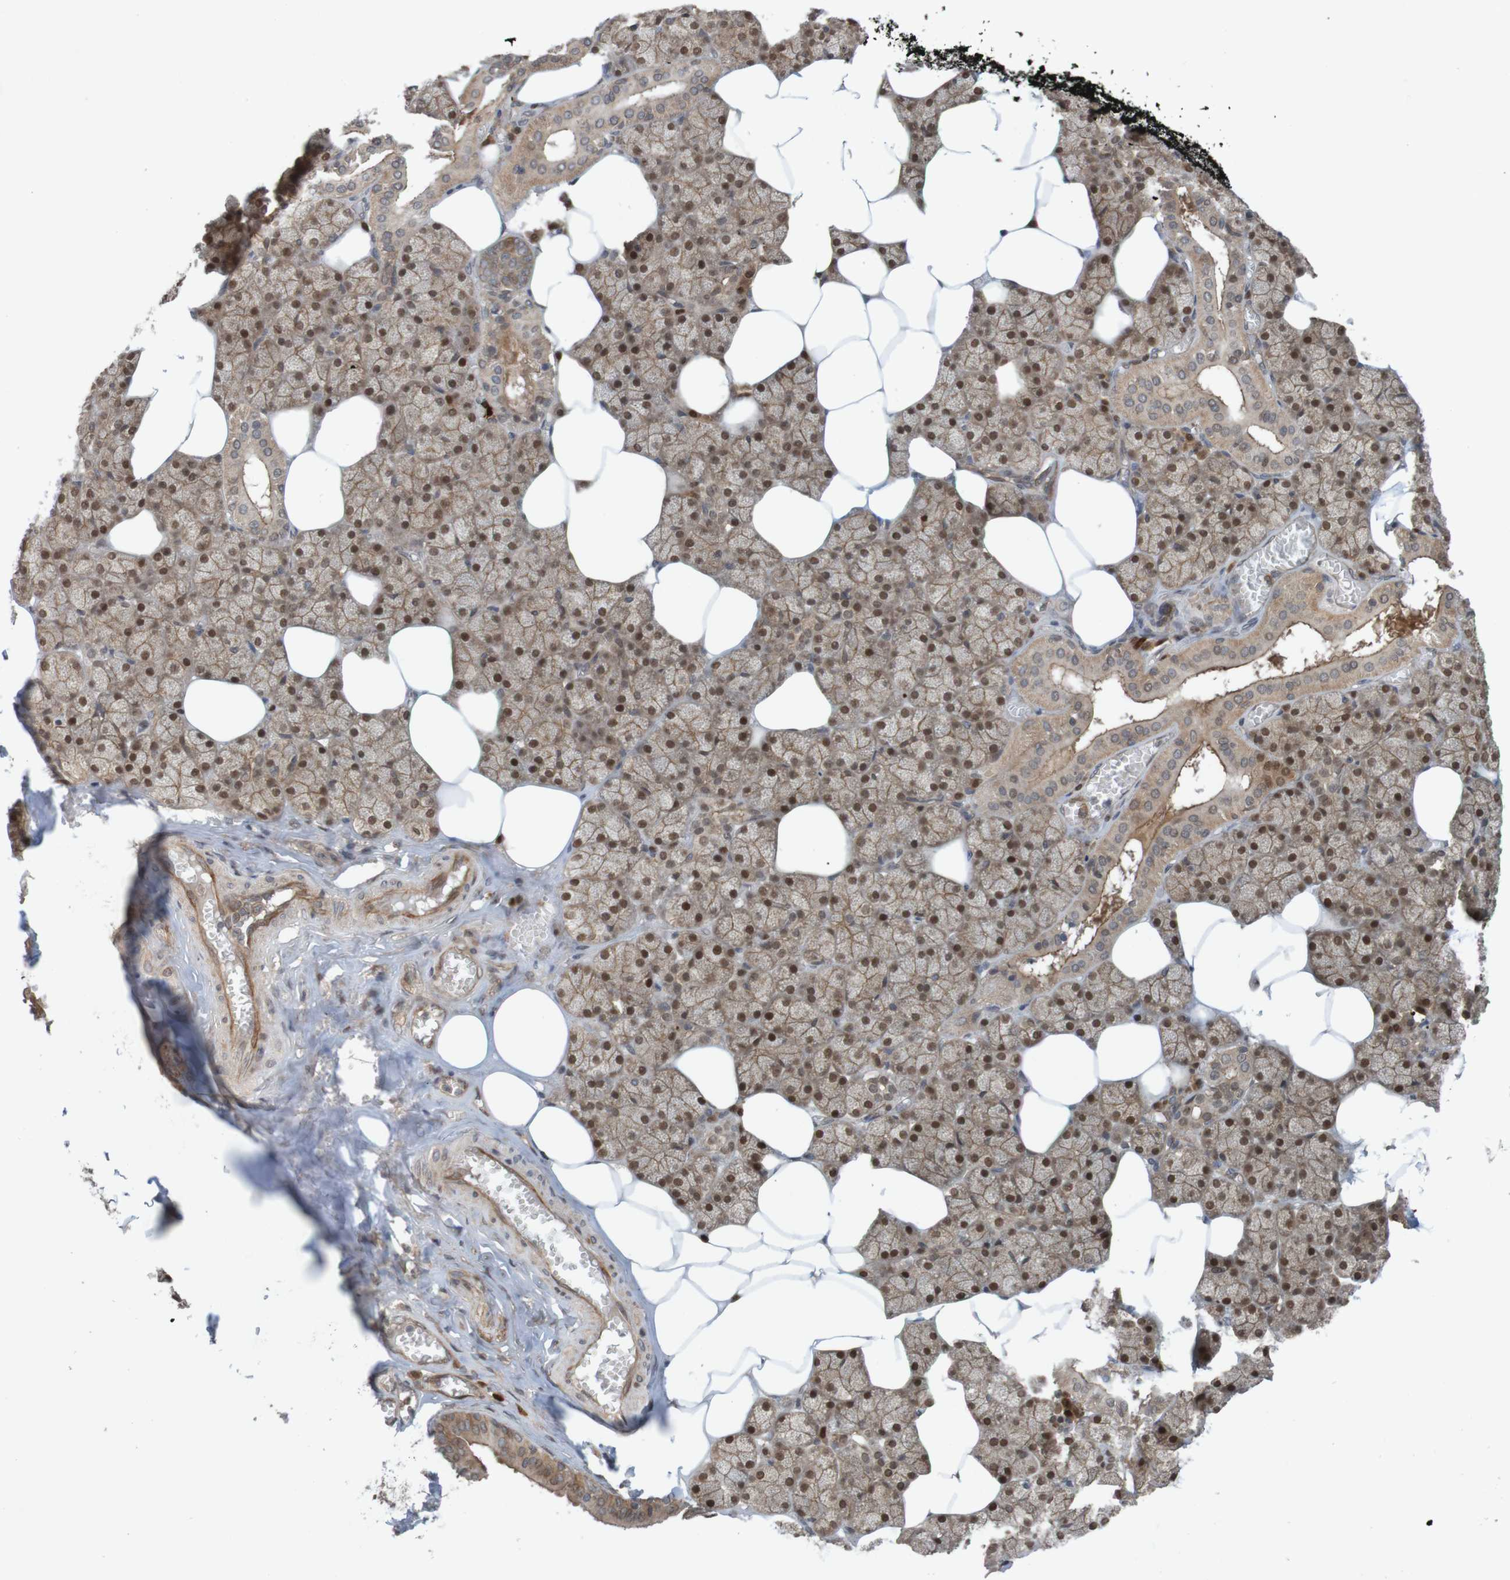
{"staining": {"intensity": "moderate", "quantity": ">75%", "location": "cytoplasmic/membranous,nuclear"}, "tissue": "salivary gland", "cell_type": "Glandular cells", "image_type": "normal", "snomed": [{"axis": "morphology", "description": "Normal tissue, NOS"}, {"axis": "topography", "description": "Salivary gland"}], "caption": "Protein expression analysis of benign salivary gland shows moderate cytoplasmic/membranous,nuclear positivity in approximately >75% of glandular cells. (DAB (3,3'-diaminobenzidine) = brown stain, brightfield microscopy at high magnification).", "gene": "ARHGEF11", "patient": {"sex": "male", "age": 62}}